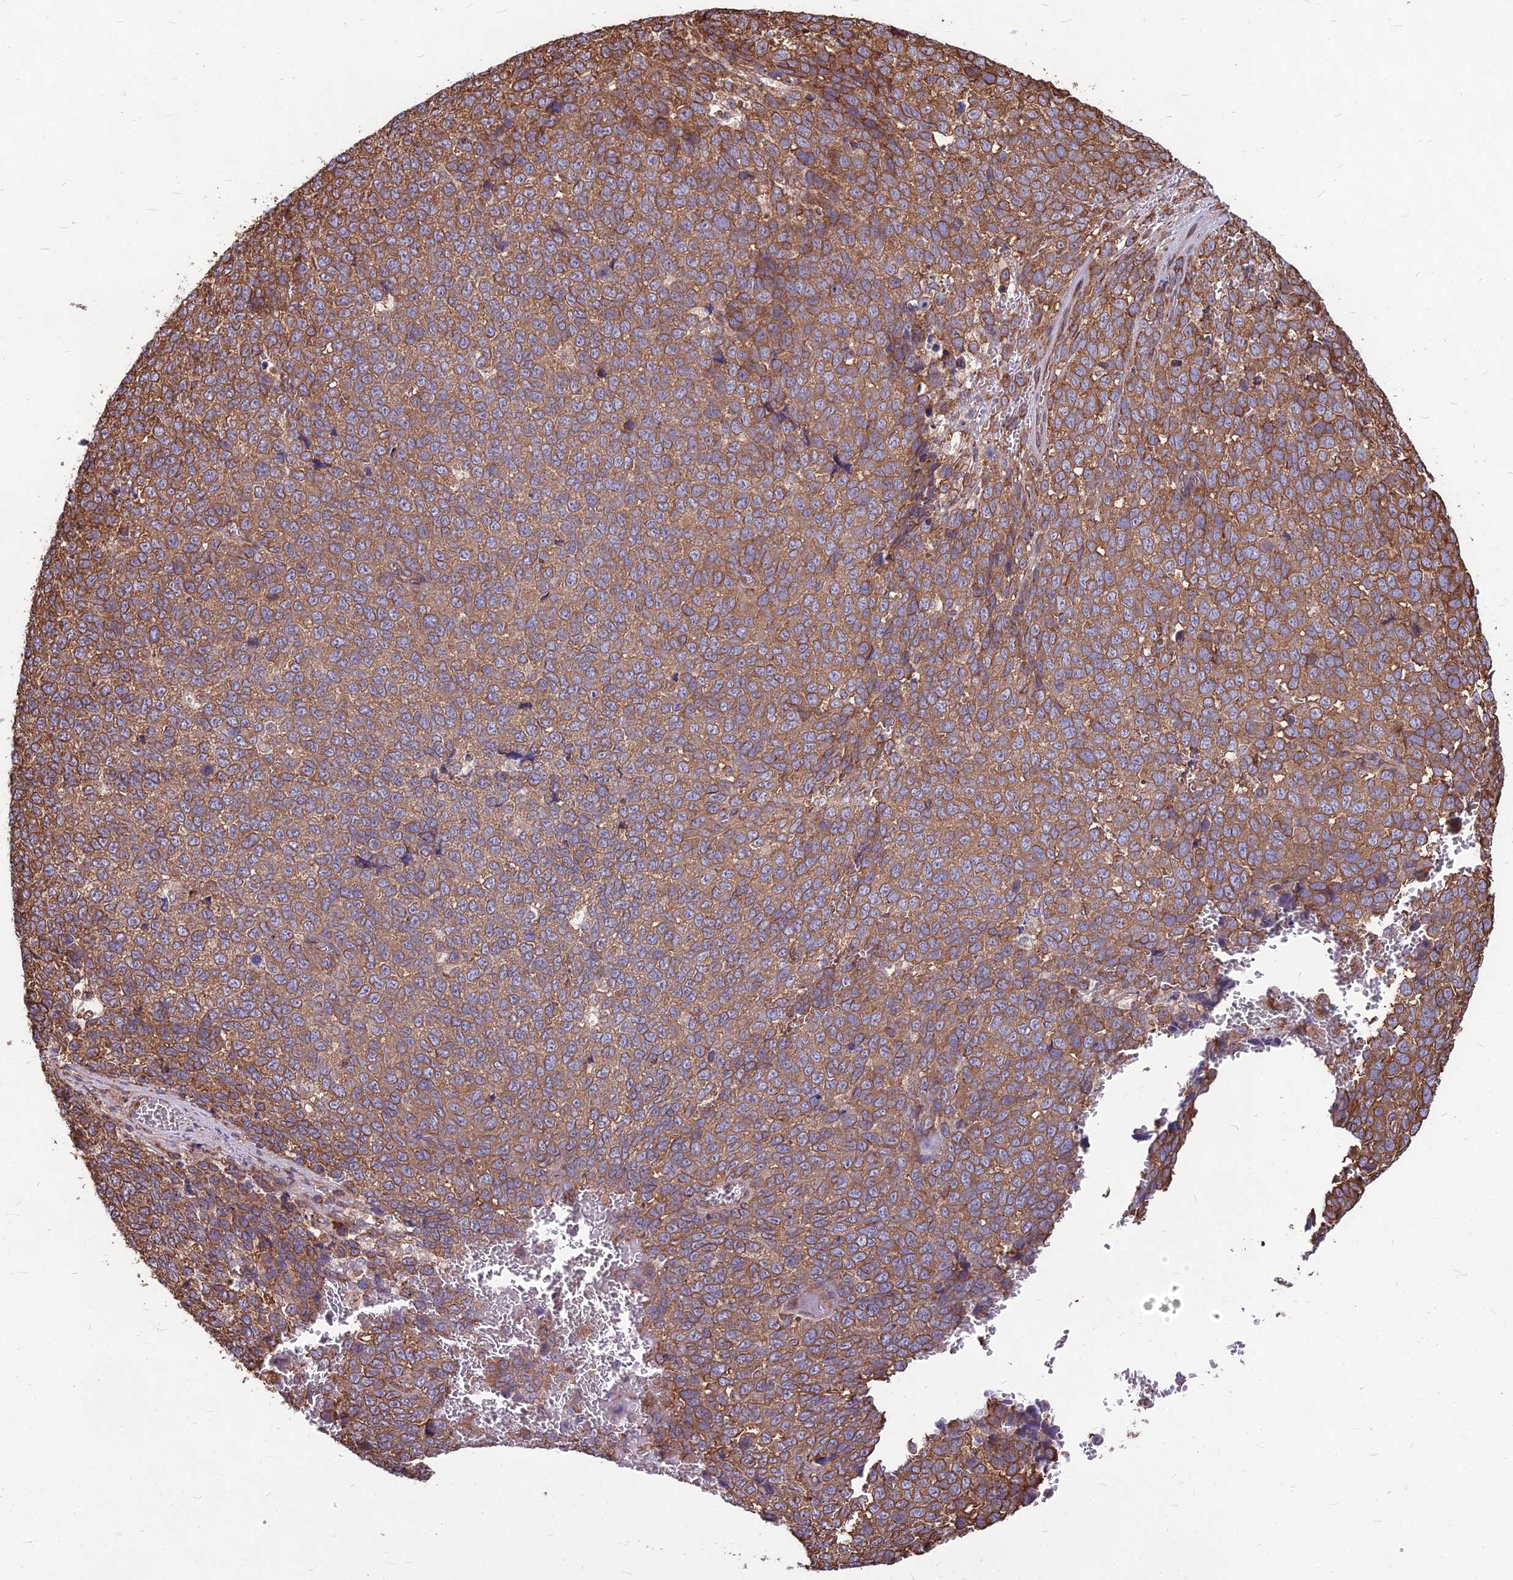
{"staining": {"intensity": "moderate", "quantity": ">75%", "location": "cytoplasmic/membranous"}, "tissue": "melanoma", "cell_type": "Tumor cells", "image_type": "cancer", "snomed": [{"axis": "morphology", "description": "Malignant melanoma, NOS"}, {"axis": "topography", "description": "Nose, NOS"}], "caption": "A high-resolution micrograph shows immunohistochemistry staining of malignant melanoma, which reveals moderate cytoplasmic/membranous staining in approximately >75% of tumor cells. (Stains: DAB in brown, nuclei in blue, Microscopy: brightfield microscopy at high magnification).", "gene": "LSM6", "patient": {"sex": "female", "age": 48}}